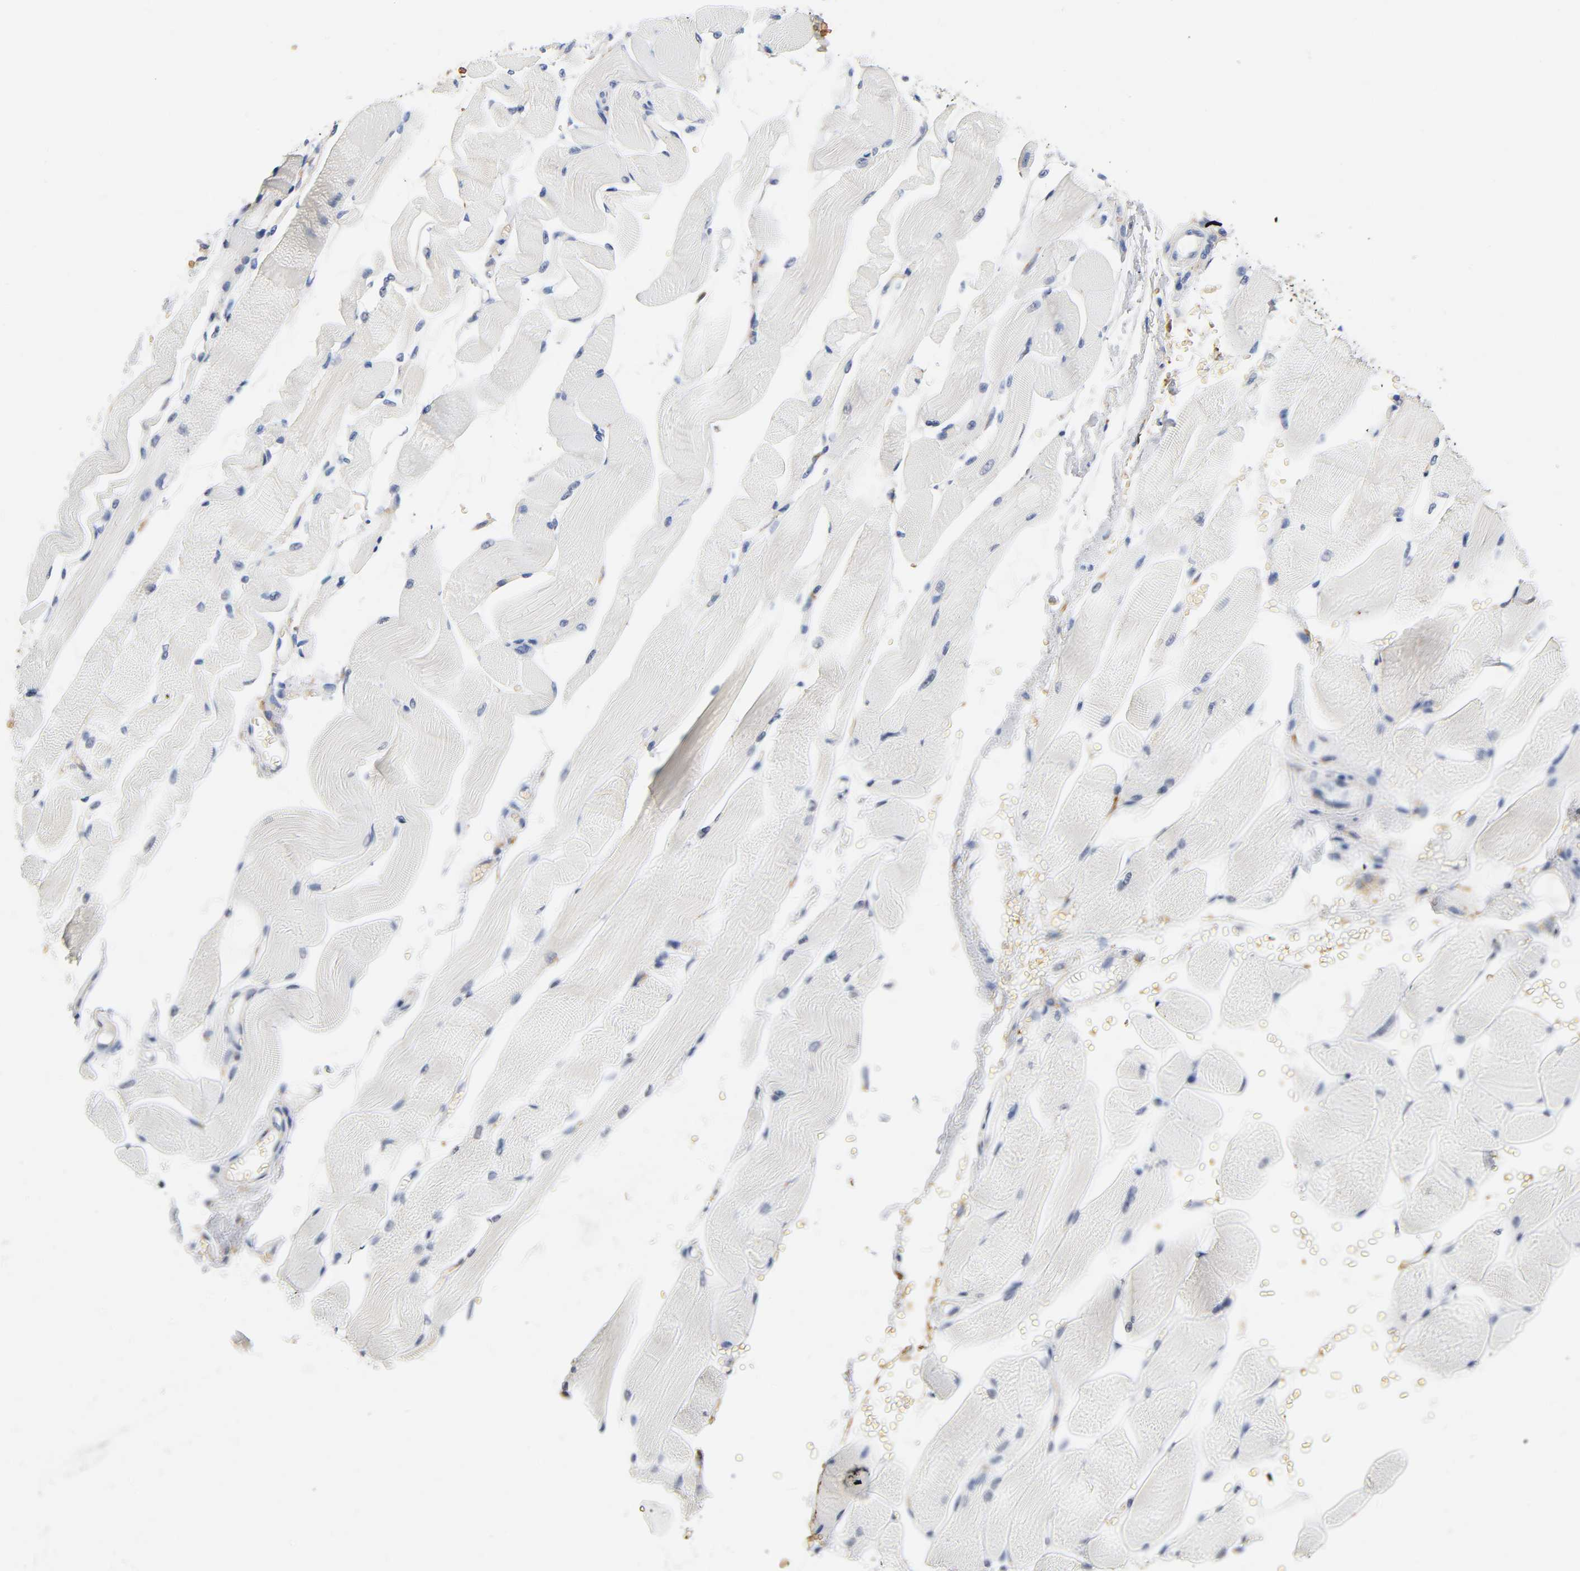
{"staining": {"intensity": "negative", "quantity": "none", "location": "none"}, "tissue": "skeletal muscle", "cell_type": "Myocytes", "image_type": "normal", "snomed": [{"axis": "morphology", "description": "Normal tissue, NOS"}, {"axis": "topography", "description": "Skeletal muscle"}, {"axis": "topography", "description": "Peripheral nerve tissue"}], "caption": "Immunohistochemistry (IHC) image of normal skeletal muscle stained for a protein (brown), which demonstrates no positivity in myocytes. Brightfield microscopy of immunohistochemistry (IHC) stained with DAB (brown) and hematoxylin (blue), captured at high magnification.", "gene": "UCKL1", "patient": {"sex": "female", "age": 84}}